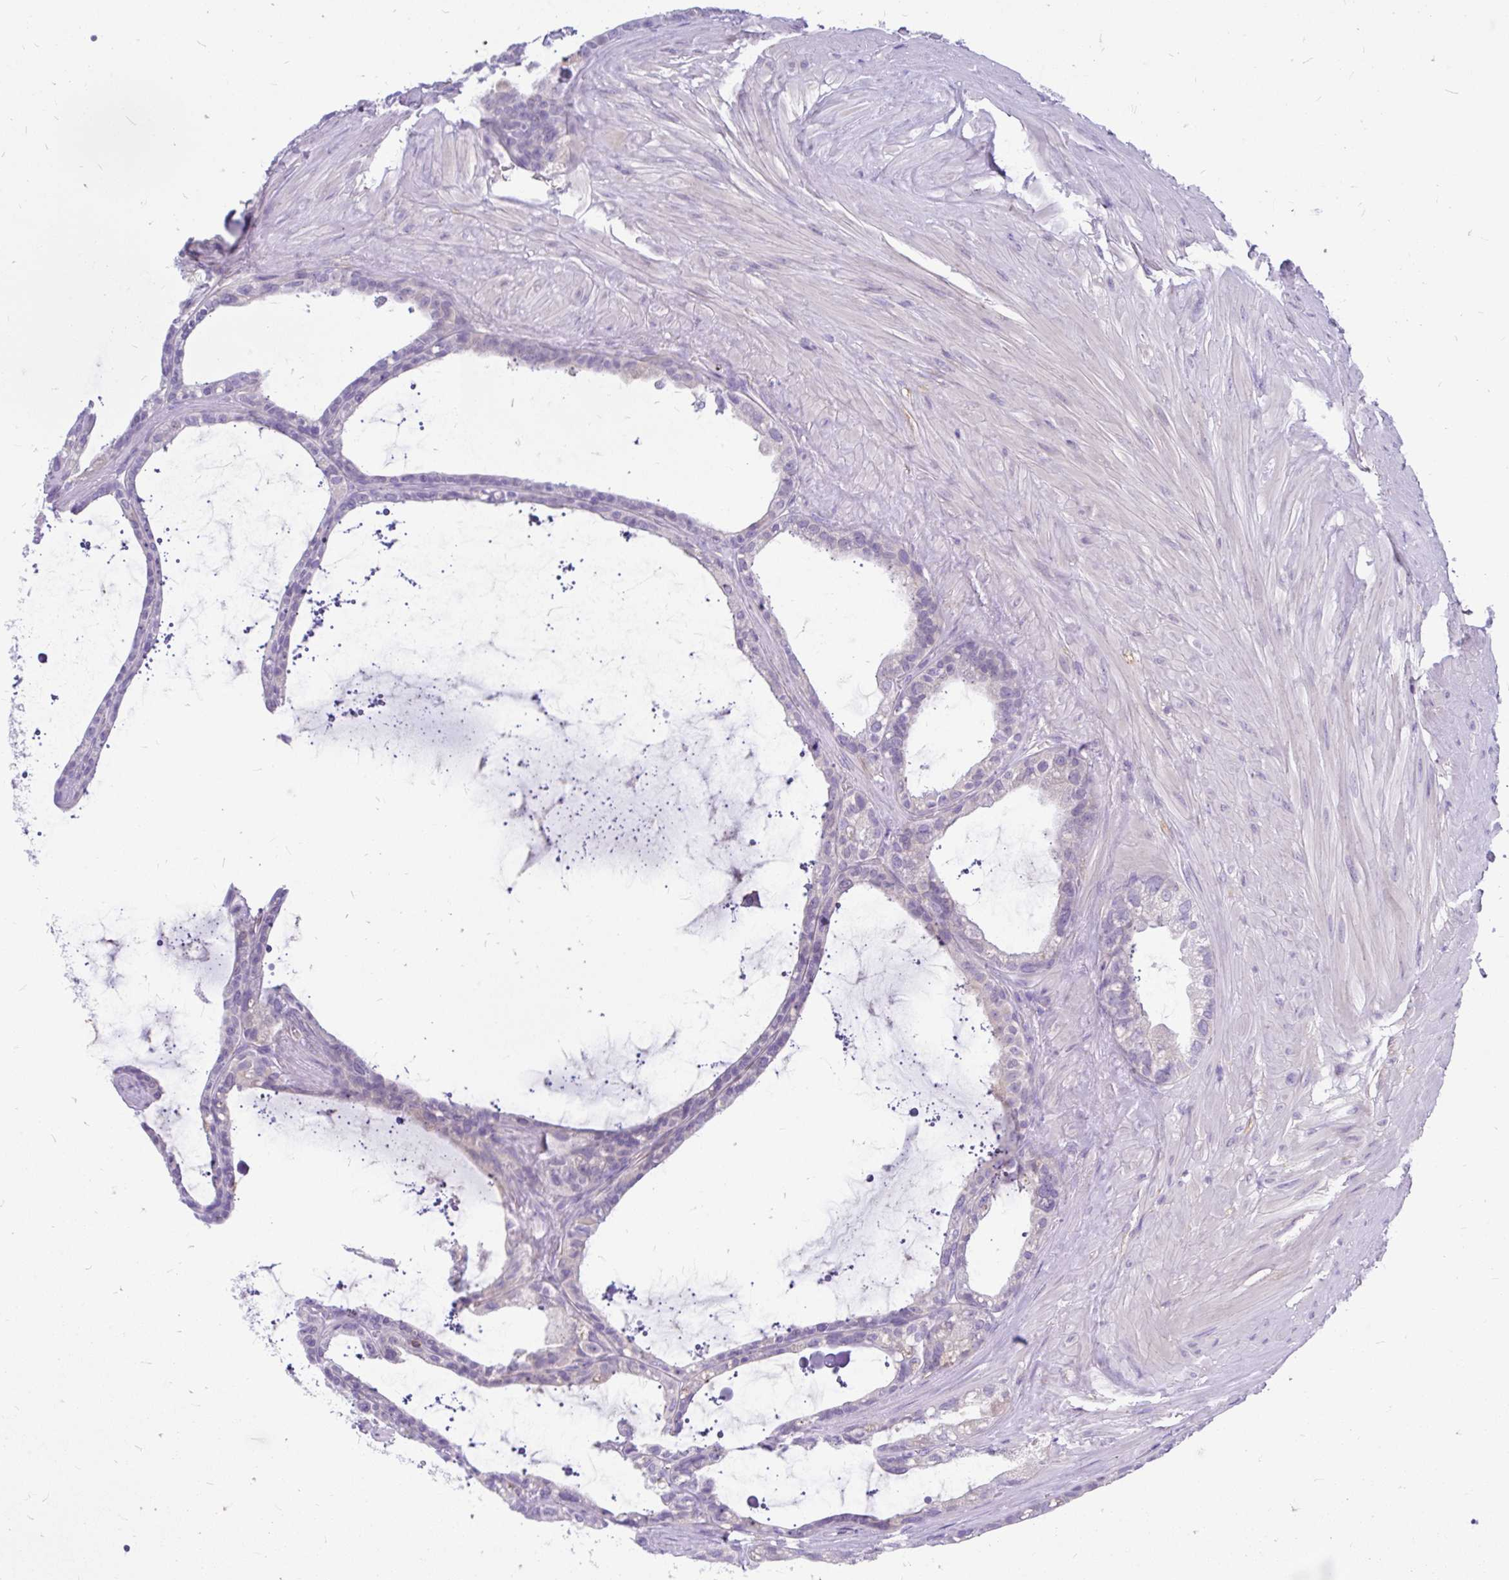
{"staining": {"intensity": "negative", "quantity": "none", "location": "none"}, "tissue": "seminal vesicle", "cell_type": "Glandular cells", "image_type": "normal", "snomed": [{"axis": "morphology", "description": "Normal tissue, NOS"}, {"axis": "topography", "description": "Seminal veicle"}, {"axis": "topography", "description": "Peripheral nerve tissue"}], "caption": "The histopathology image shows no significant expression in glandular cells of seminal vesicle. The staining was performed using DAB to visualize the protein expression in brown, while the nuclei were stained in blue with hematoxylin (Magnification: 20x).", "gene": "MAP1LC3A", "patient": {"sex": "male", "age": 76}}